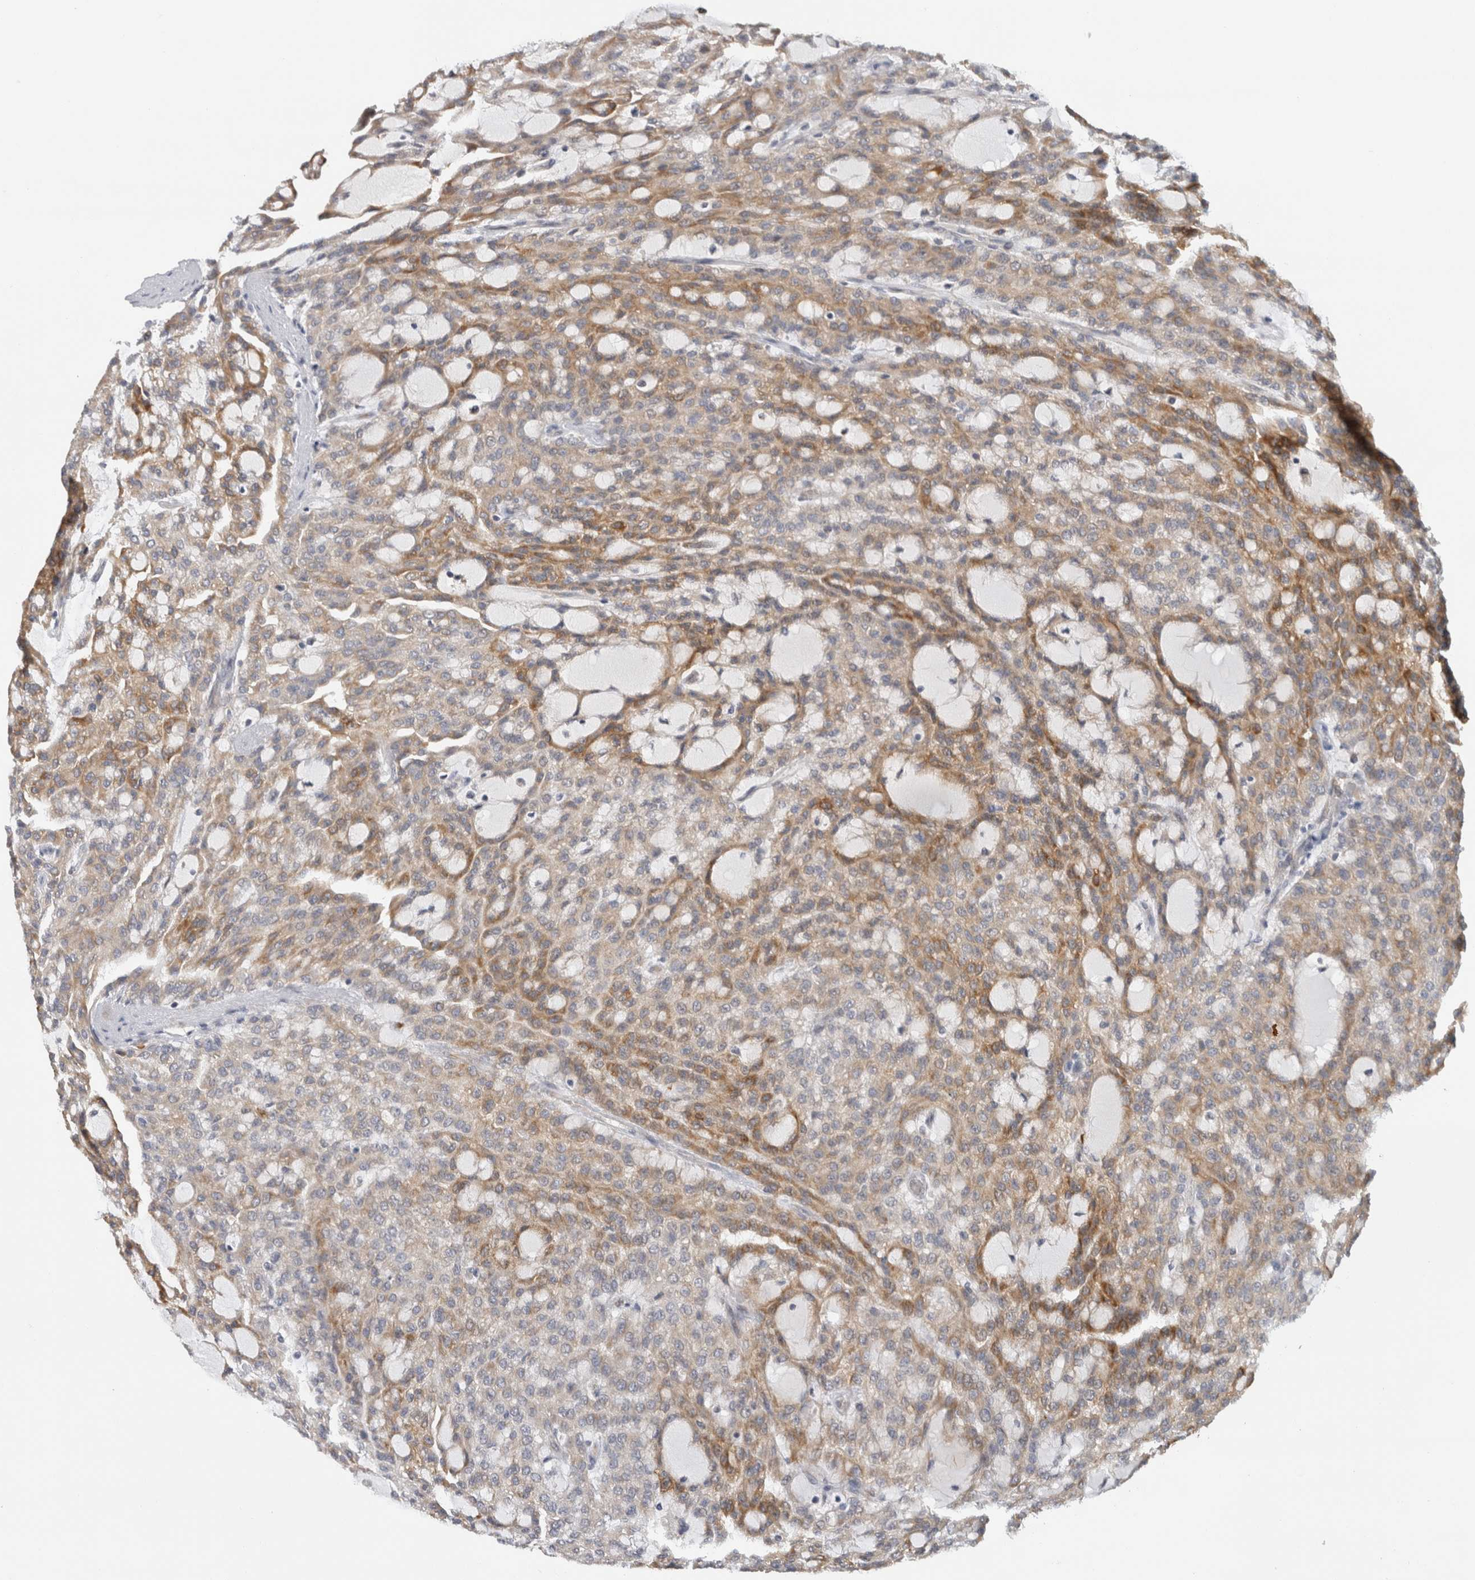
{"staining": {"intensity": "moderate", "quantity": ">75%", "location": "cytoplasmic/membranous"}, "tissue": "renal cancer", "cell_type": "Tumor cells", "image_type": "cancer", "snomed": [{"axis": "morphology", "description": "Adenocarcinoma, NOS"}, {"axis": "topography", "description": "Kidney"}], "caption": "Immunohistochemical staining of human adenocarcinoma (renal) shows moderate cytoplasmic/membranous protein positivity in about >75% of tumor cells.", "gene": "APOL2", "patient": {"sex": "male", "age": 63}}